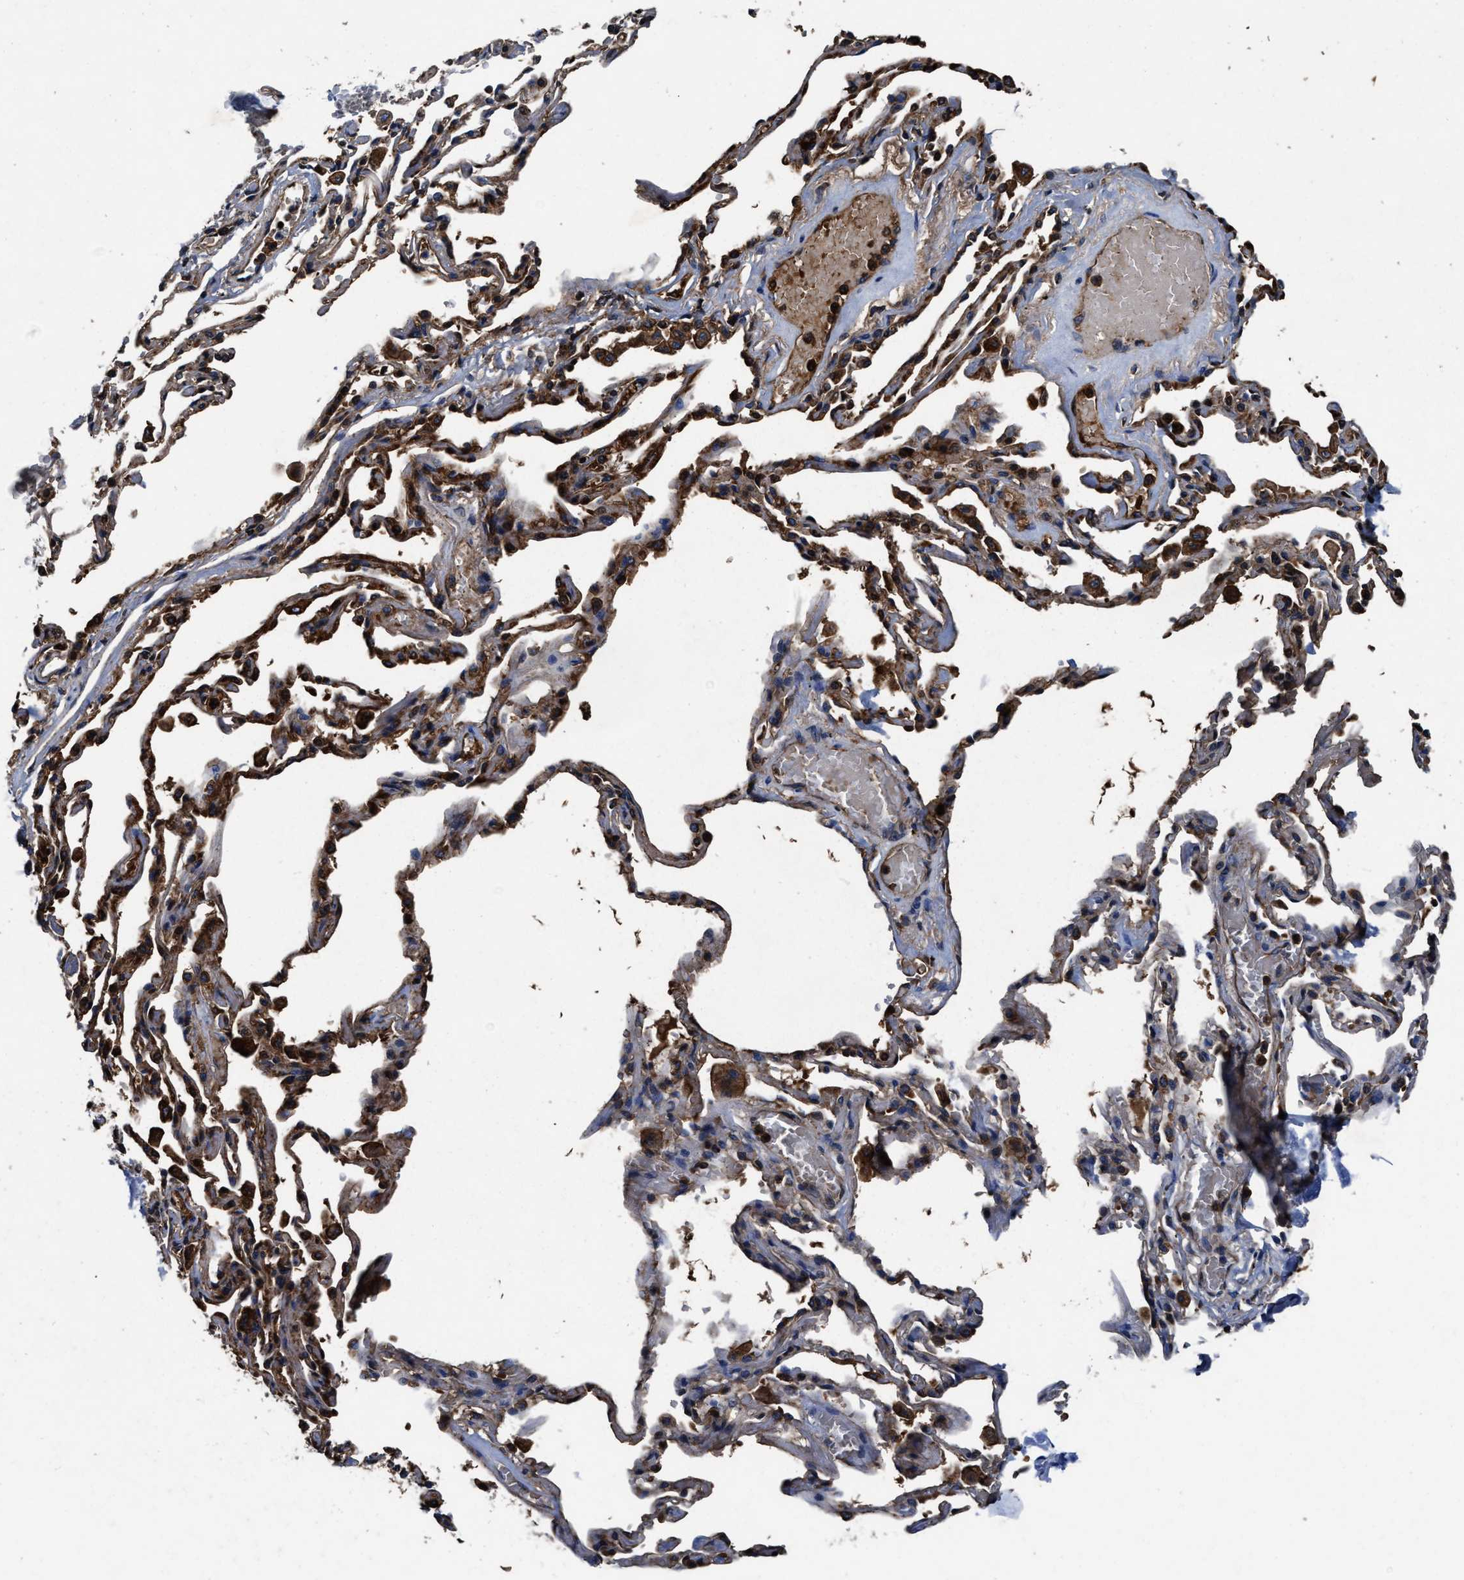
{"staining": {"intensity": "negative", "quantity": "none", "location": "none"}, "tissue": "adipose tissue", "cell_type": "Adipocytes", "image_type": "normal", "snomed": [{"axis": "morphology", "description": "Normal tissue, NOS"}, {"axis": "topography", "description": "Cartilage tissue"}, {"axis": "topography", "description": "Lung"}], "caption": "This is a micrograph of immunohistochemistry staining of normal adipose tissue, which shows no expression in adipocytes. (DAB immunohistochemistry, high magnification).", "gene": "PHLPP1", "patient": {"sex": "female", "age": 77}}